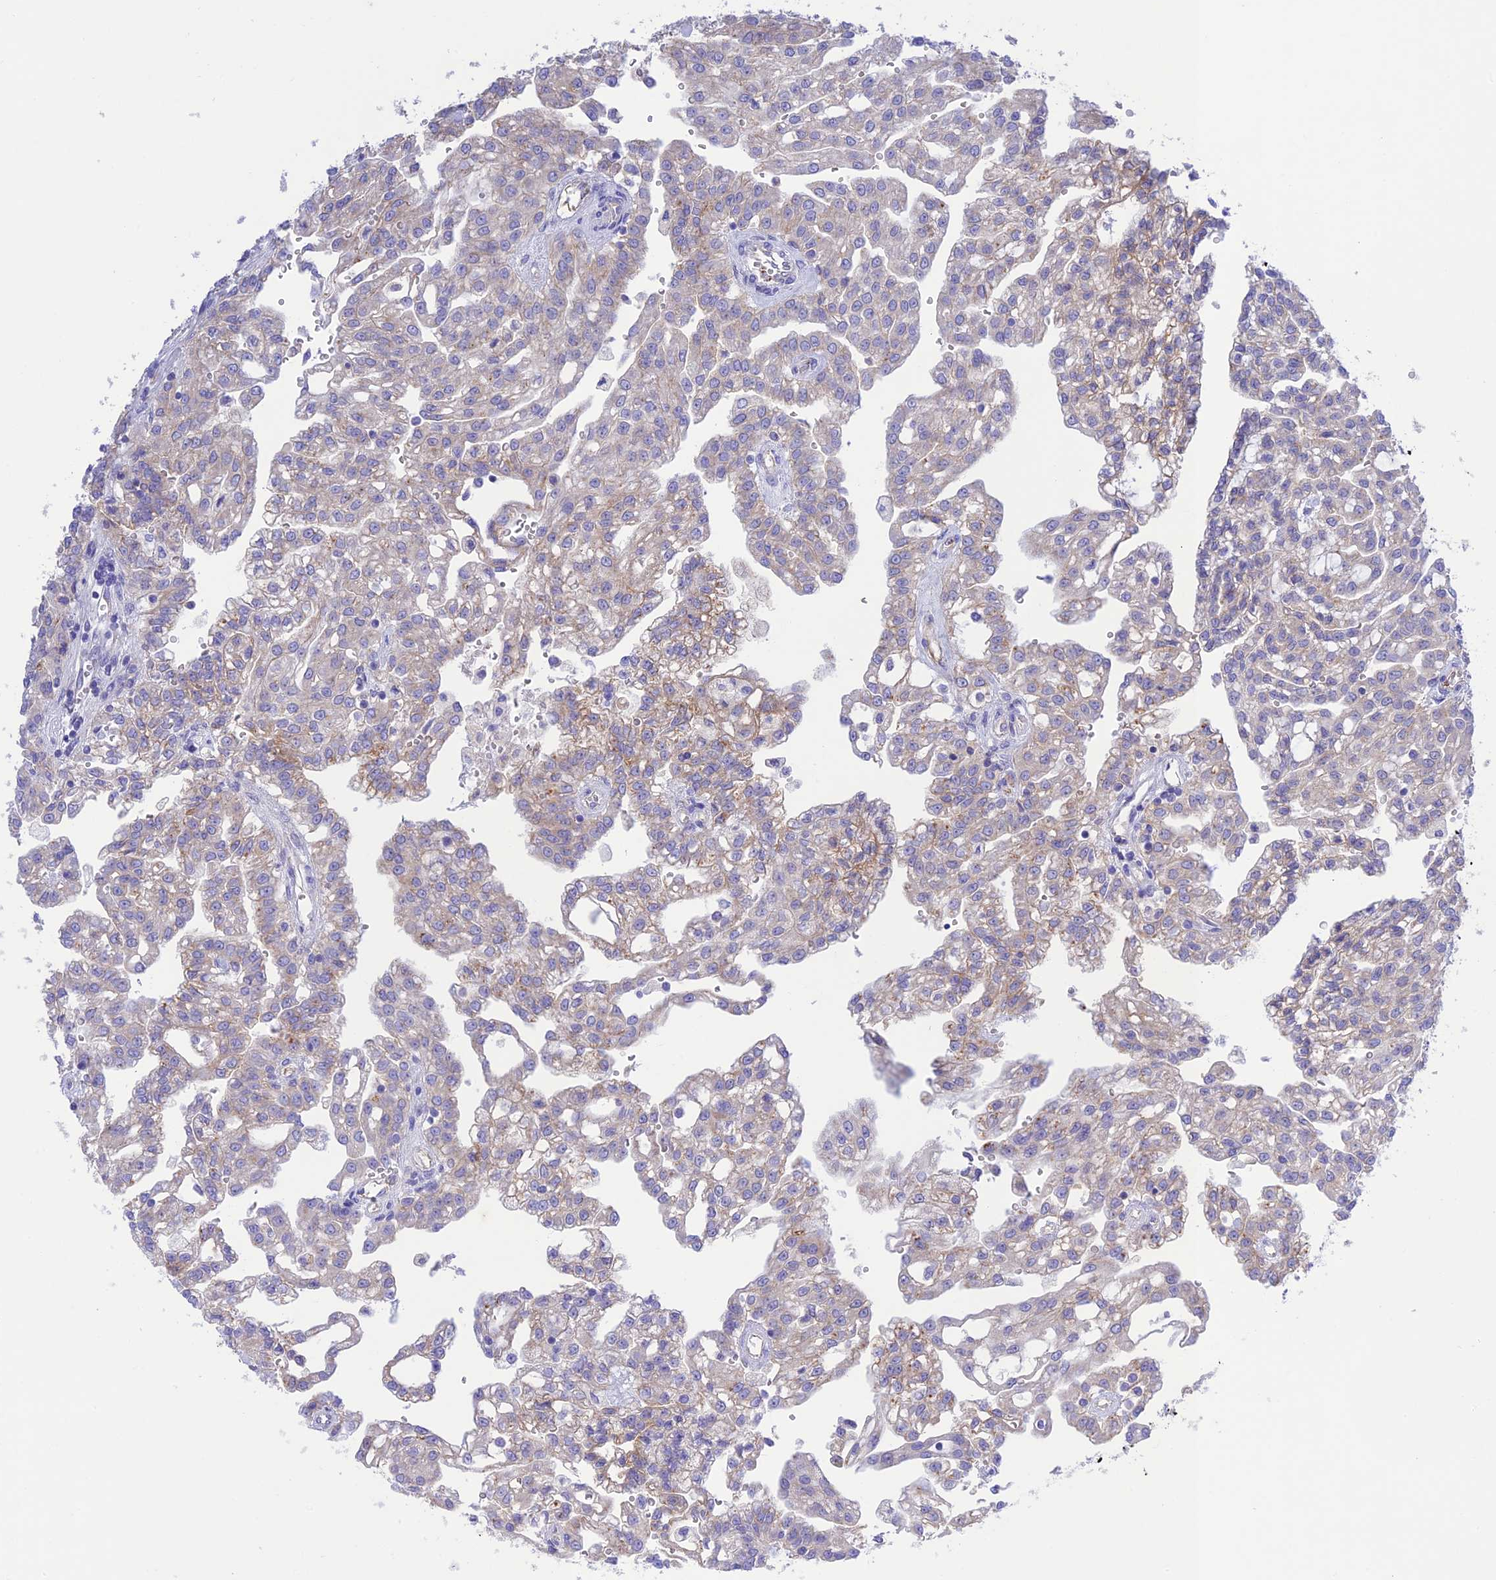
{"staining": {"intensity": "weak", "quantity": "<25%", "location": "cytoplasmic/membranous"}, "tissue": "renal cancer", "cell_type": "Tumor cells", "image_type": "cancer", "snomed": [{"axis": "morphology", "description": "Adenocarcinoma, NOS"}, {"axis": "topography", "description": "Kidney"}], "caption": "IHC image of renal cancer stained for a protein (brown), which shows no expression in tumor cells. Brightfield microscopy of IHC stained with DAB (brown) and hematoxylin (blue), captured at high magnification.", "gene": "CHSY3", "patient": {"sex": "male", "age": 63}}